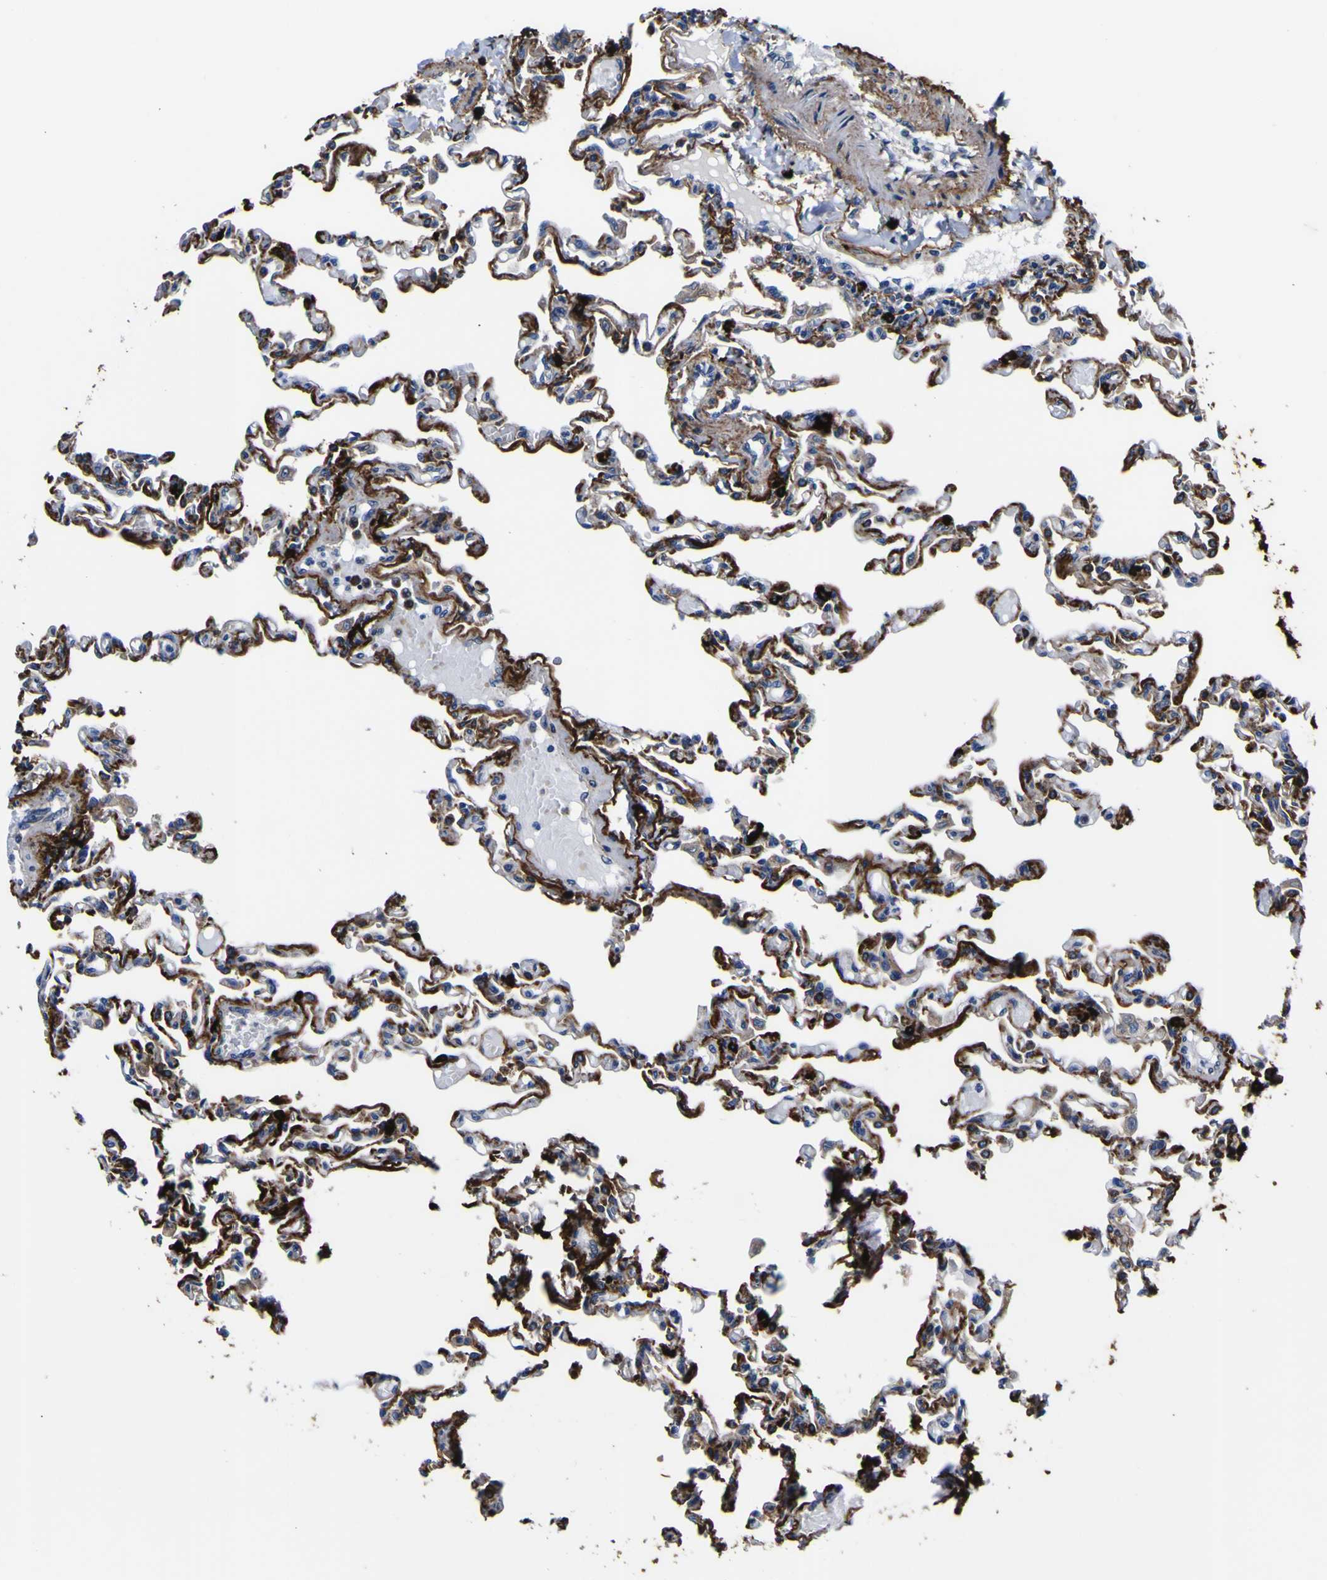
{"staining": {"intensity": "strong", "quantity": "25%-75%", "location": "cytoplasmic/membranous"}, "tissue": "lung", "cell_type": "Alveolar cells", "image_type": "normal", "snomed": [{"axis": "morphology", "description": "Normal tissue, NOS"}, {"axis": "topography", "description": "Lung"}], "caption": "This image displays immunohistochemistry staining of normal human lung, with high strong cytoplasmic/membranous positivity in about 25%-75% of alveolar cells.", "gene": "SCD", "patient": {"sex": "male", "age": 21}}